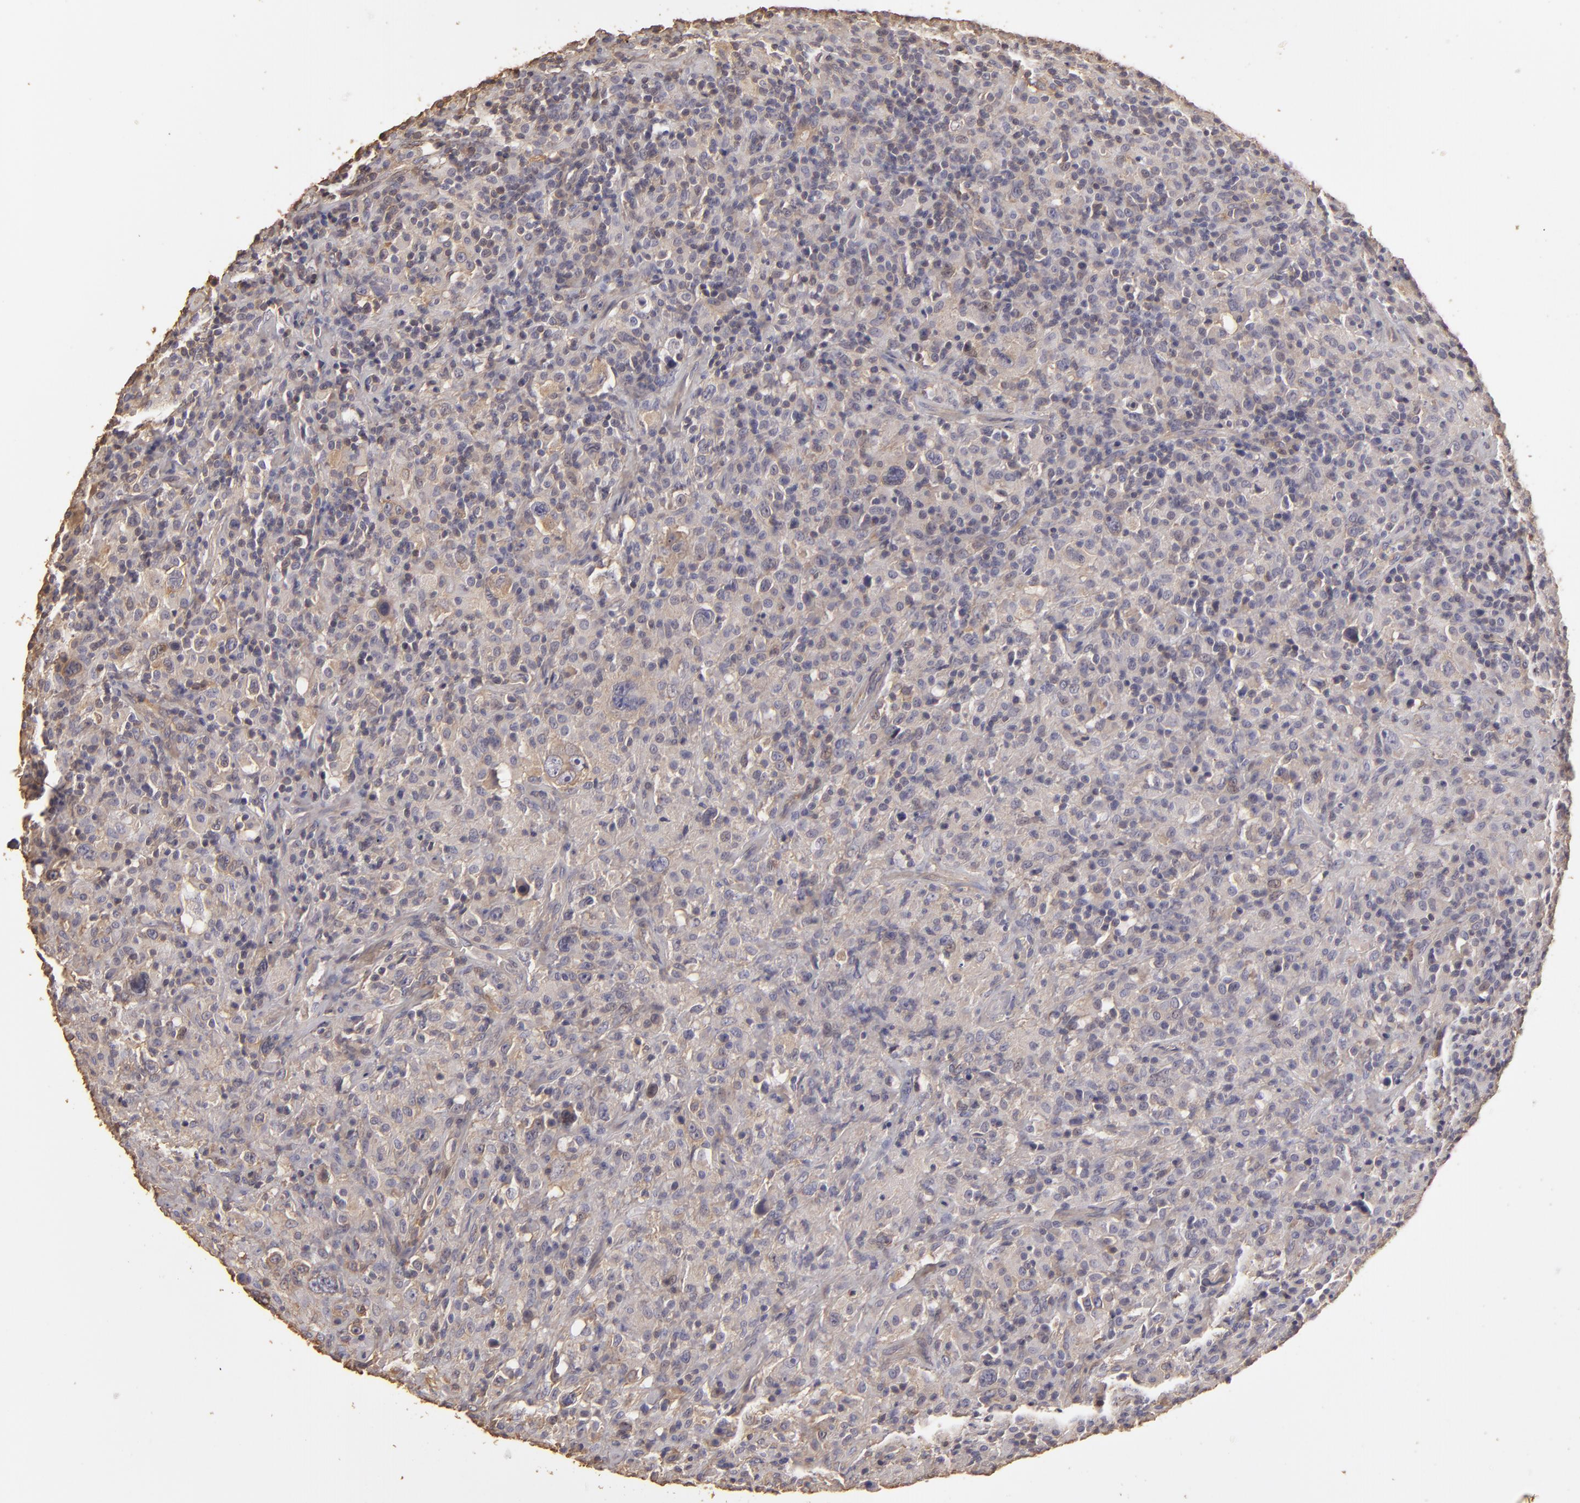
{"staining": {"intensity": "negative", "quantity": "none", "location": "none"}, "tissue": "lymphoma", "cell_type": "Tumor cells", "image_type": "cancer", "snomed": [{"axis": "morphology", "description": "Hodgkin's disease, NOS"}, {"axis": "topography", "description": "Lymph node"}], "caption": "DAB immunohistochemical staining of human Hodgkin's disease demonstrates no significant positivity in tumor cells.", "gene": "HSPB6", "patient": {"sex": "male", "age": 46}}